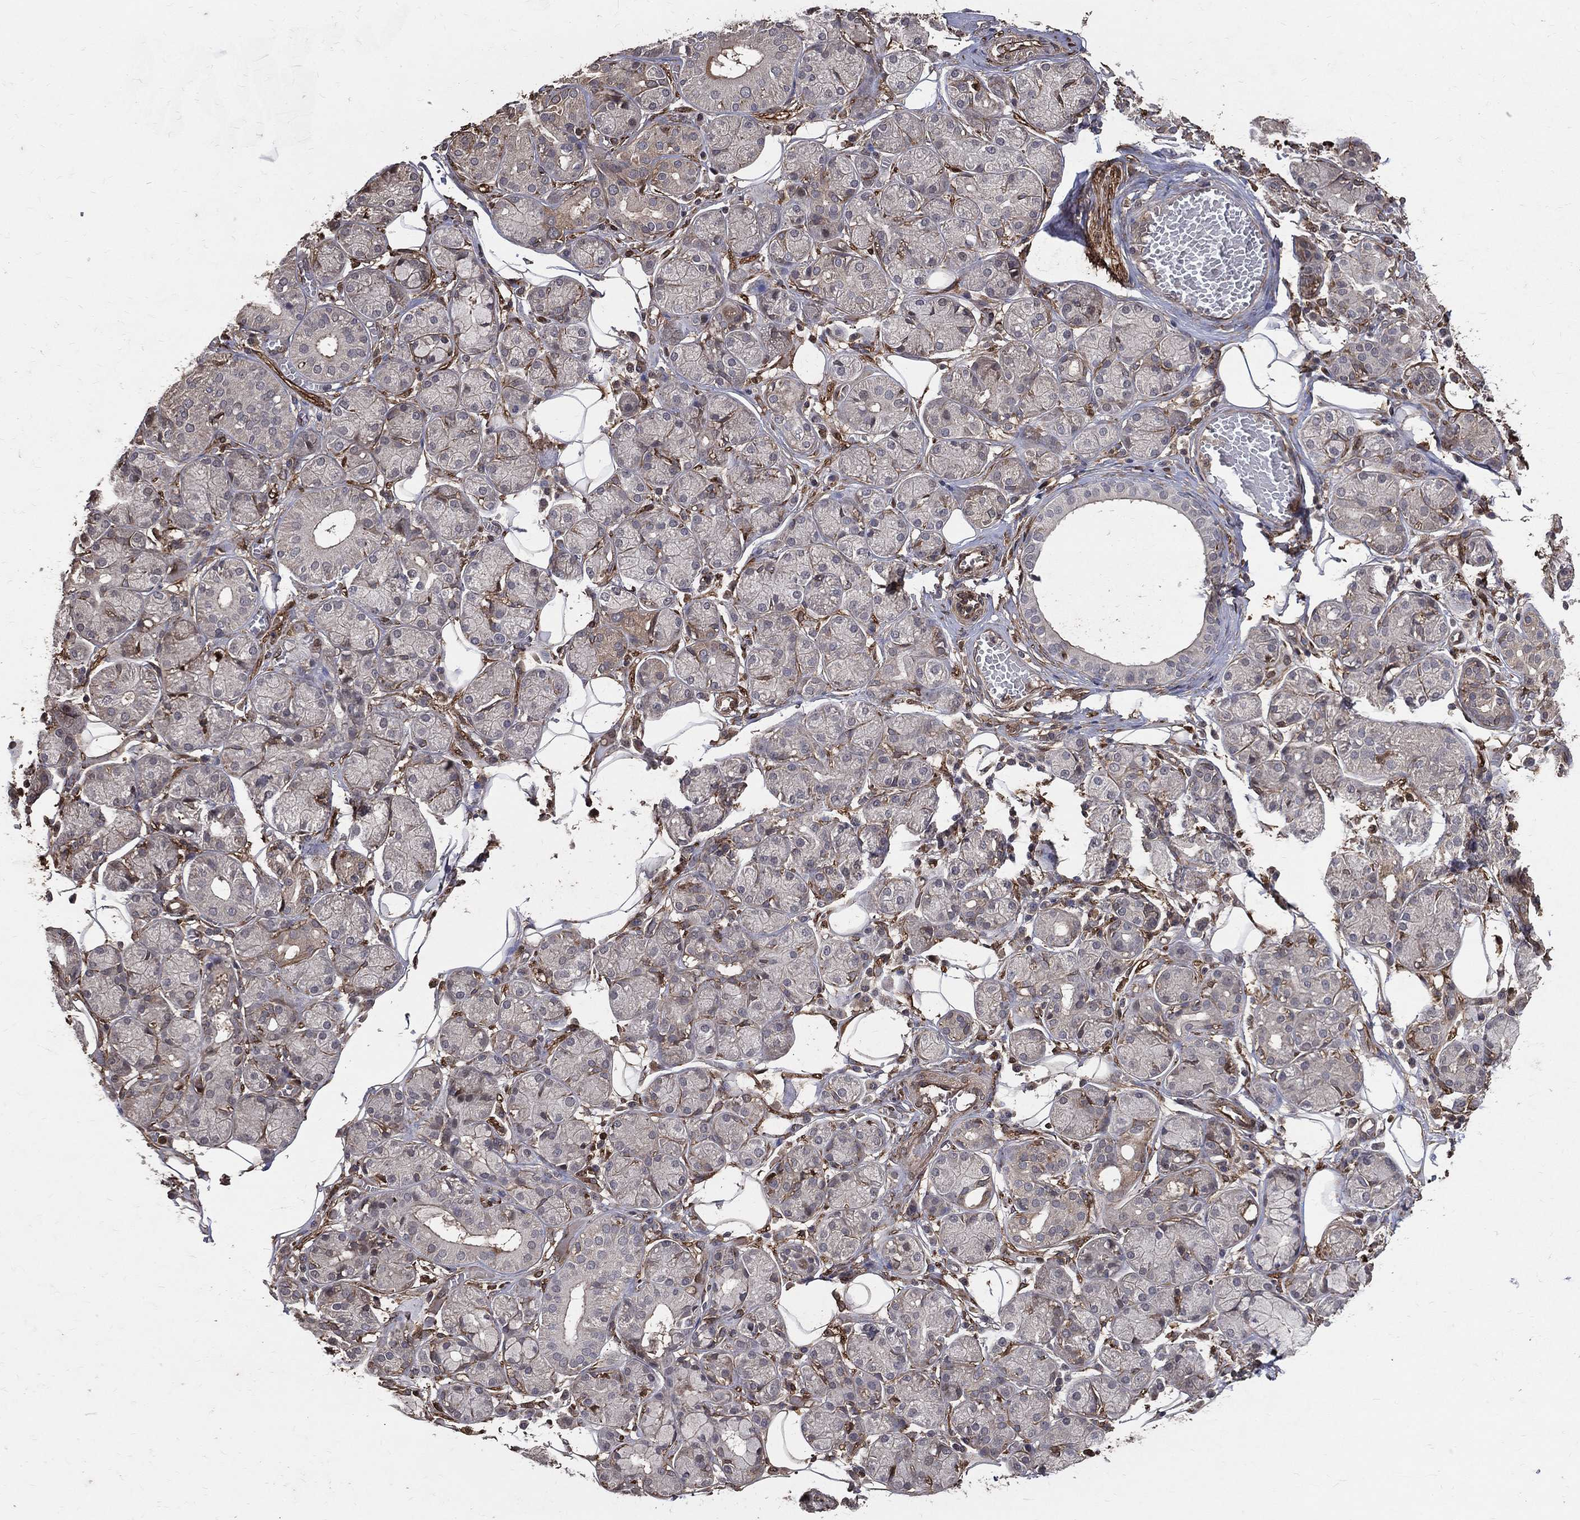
{"staining": {"intensity": "weak", "quantity": "<25%", "location": "cytoplasmic/membranous"}, "tissue": "salivary gland", "cell_type": "Glandular cells", "image_type": "normal", "snomed": [{"axis": "morphology", "description": "Normal tissue, NOS"}, {"axis": "topography", "description": "Salivary gland"}, {"axis": "topography", "description": "Peripheral nerve tissue"}], "caption": "IHC histopathology image of normal human salivary gland stained for a protein (brown), which reveals no expression in glandular cells.", "gene": "DPYSL2", "patient": {"sex": "male", "age": 71}}